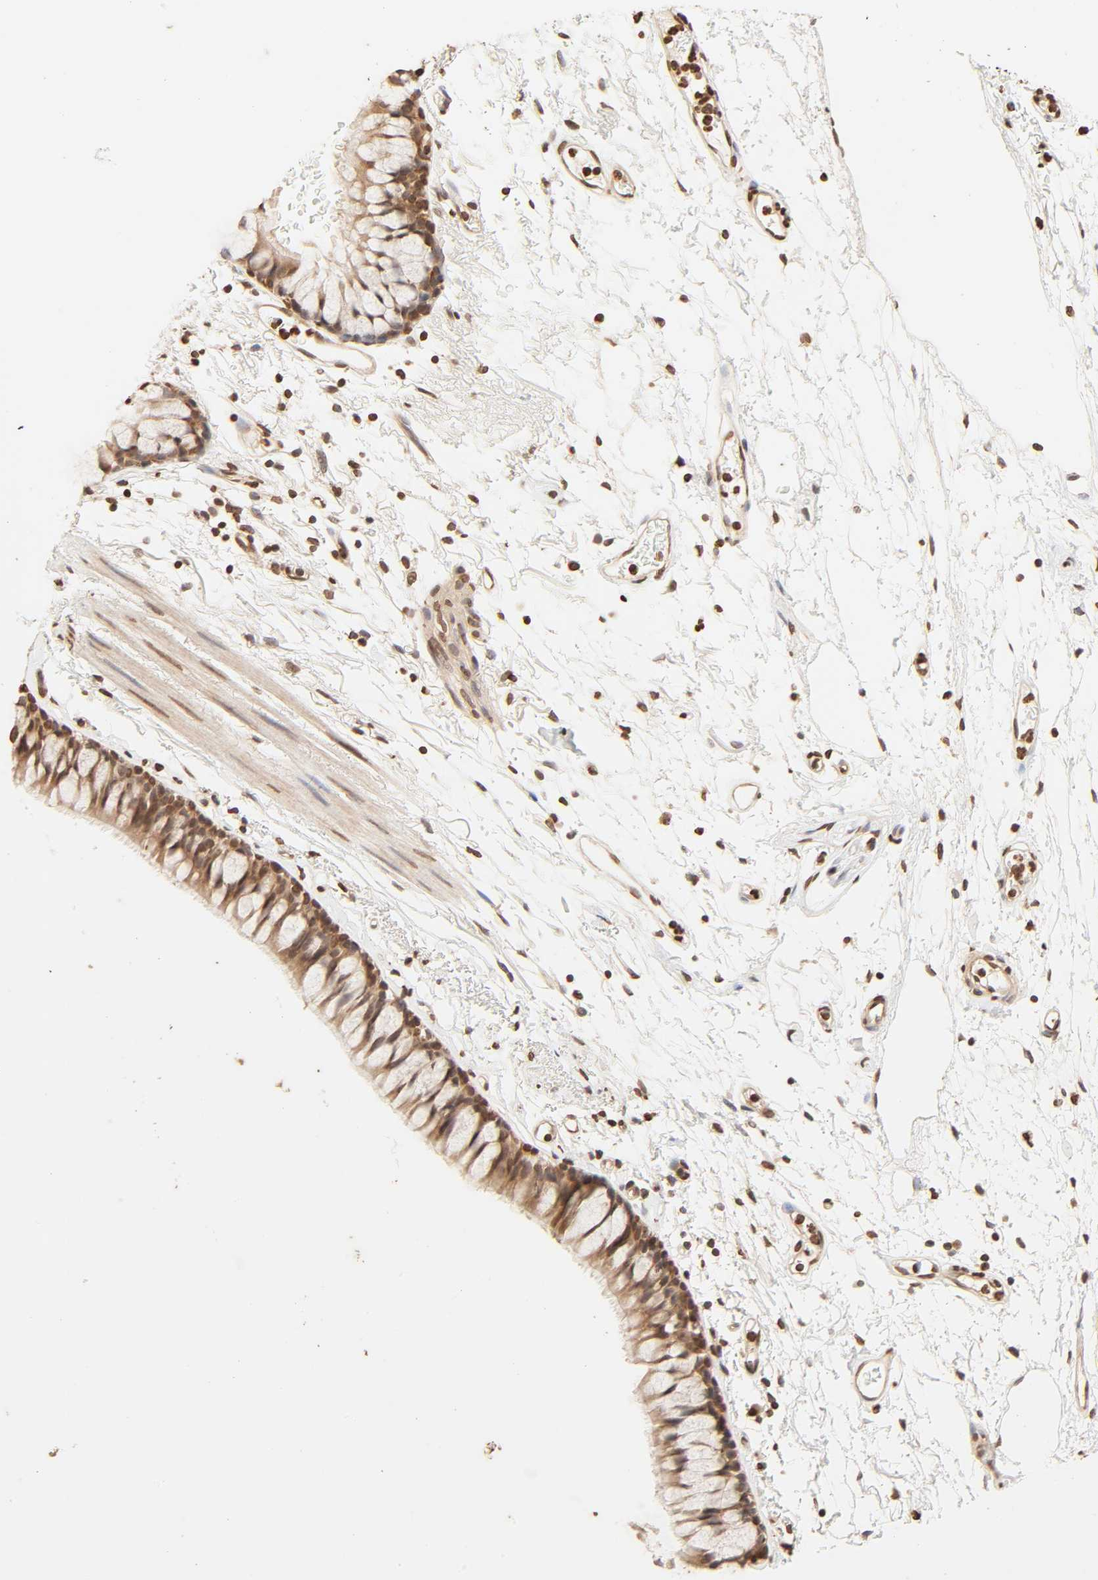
{"staining": {"intensity": "strong", "quantity": ">75%", "location": "cytoplasmic/membranous,nuclear"}, "tissue": "bronchus", "cell_type": "Respiratory epithelial cells", "image_type": "normal", "snomed": [{"axis": "morphology", "description": "Normal tissue, NOS"}, {"axis": "topography", "description": "Bronchus"}], "caption": "IHC micrograph of unremarkable bronchus stained for a protein (brown), which displays high levels of strong cytoplasmic/membranous,nuclear positivity in approximately >75% of respiratory epithelial cells.", "gene": "TBL1X", "patient": {"sex": "female", "age": 73}}